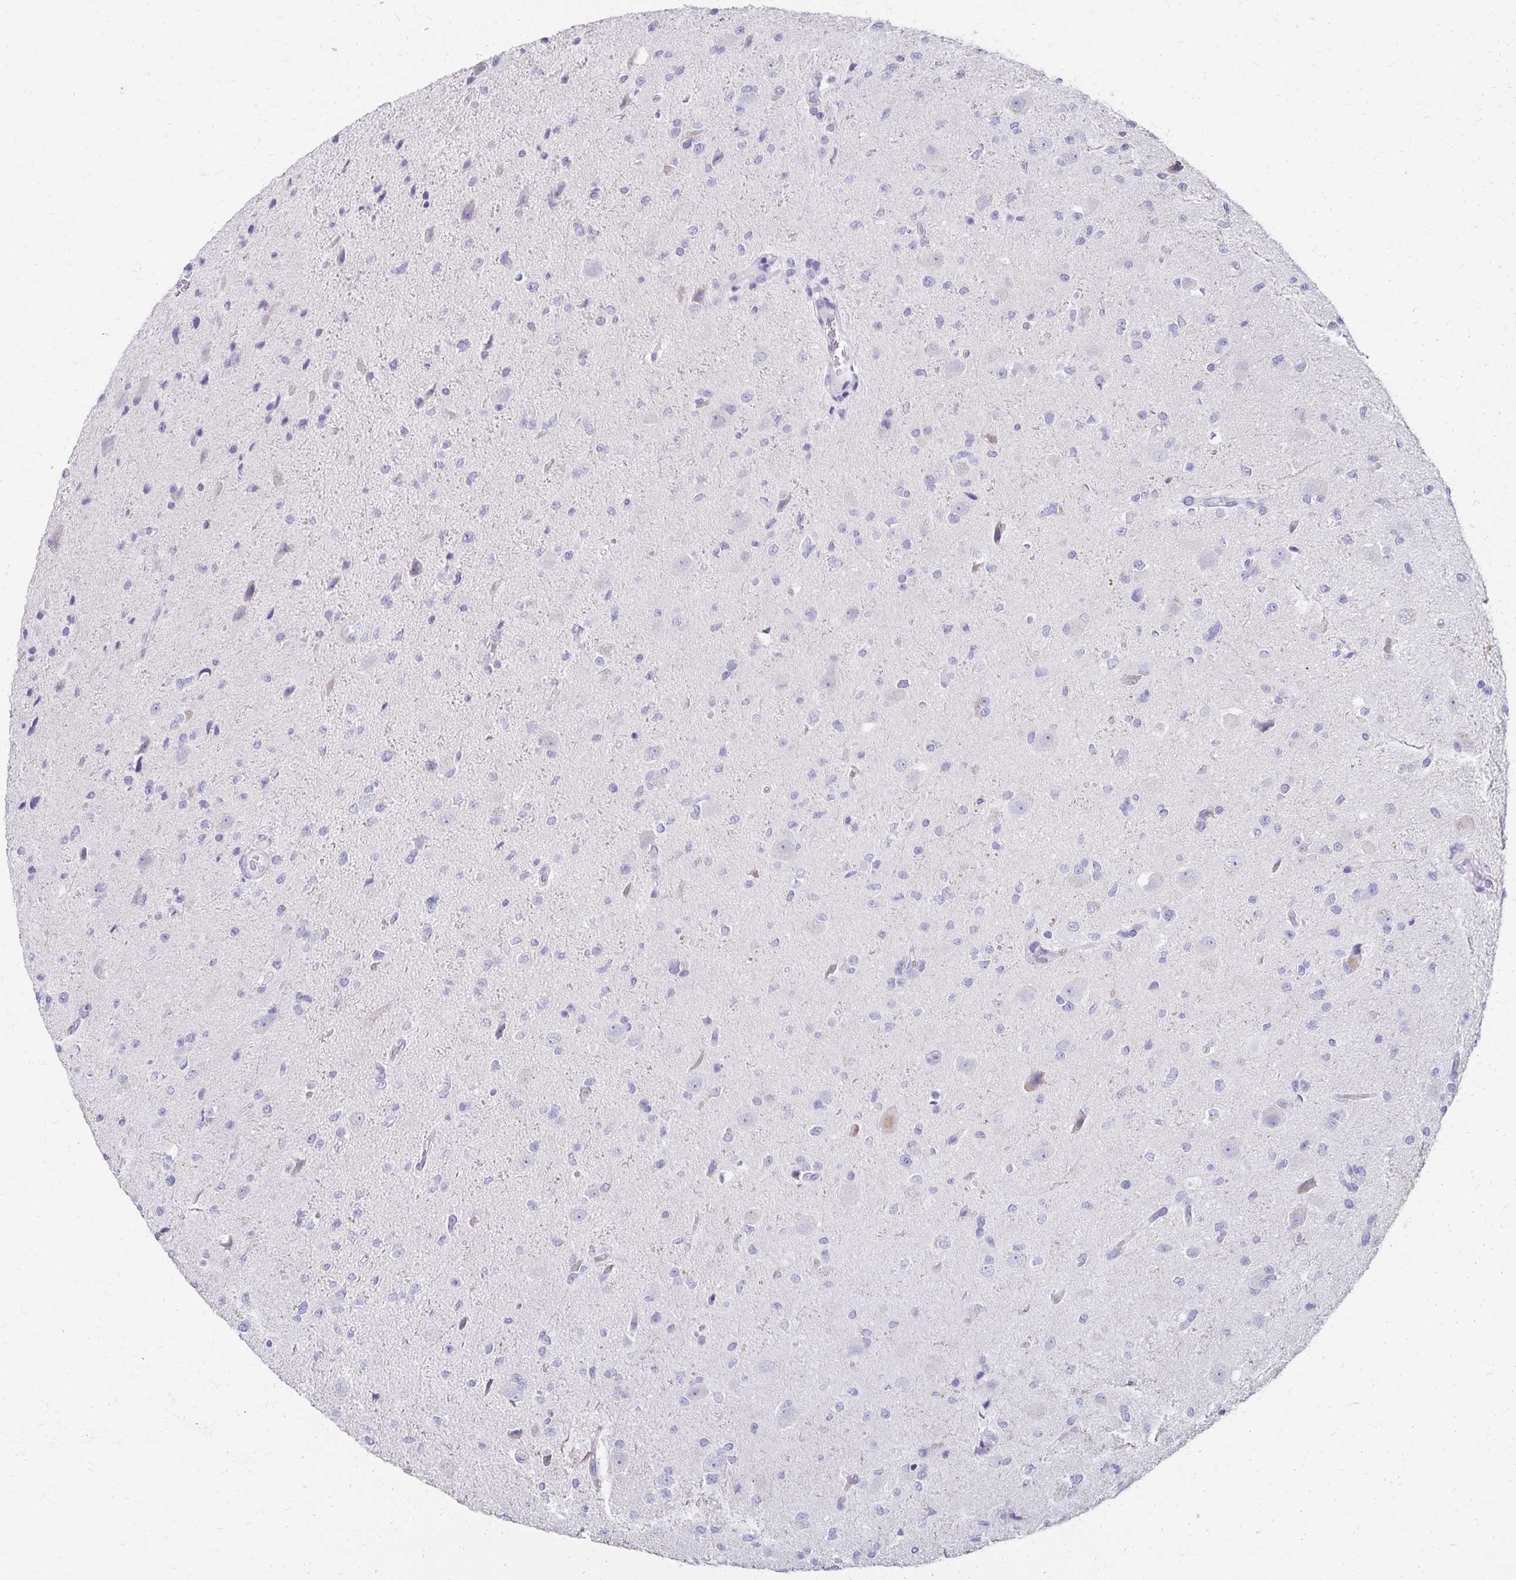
{"staining": {"intensity": "negative", "quantity": "none", "location": "none"}, "tissue": "glioma", "cell_type": "Tumor cells", "image_type": "cancer", "snomed": [{"axis": "morphology", "description": "Glioma, malignant, Low grade"}, {"axis": "topography", "description": "Brain"}], "caption": "This histopathology image is of glioma stained with immunohistochemistry to label a protein in brown with the nuclei are counter-stained blue. There is no staining in tumor cells.", "gene": "DYNLT4", "patient": {"sex": "female", "age": 32}}